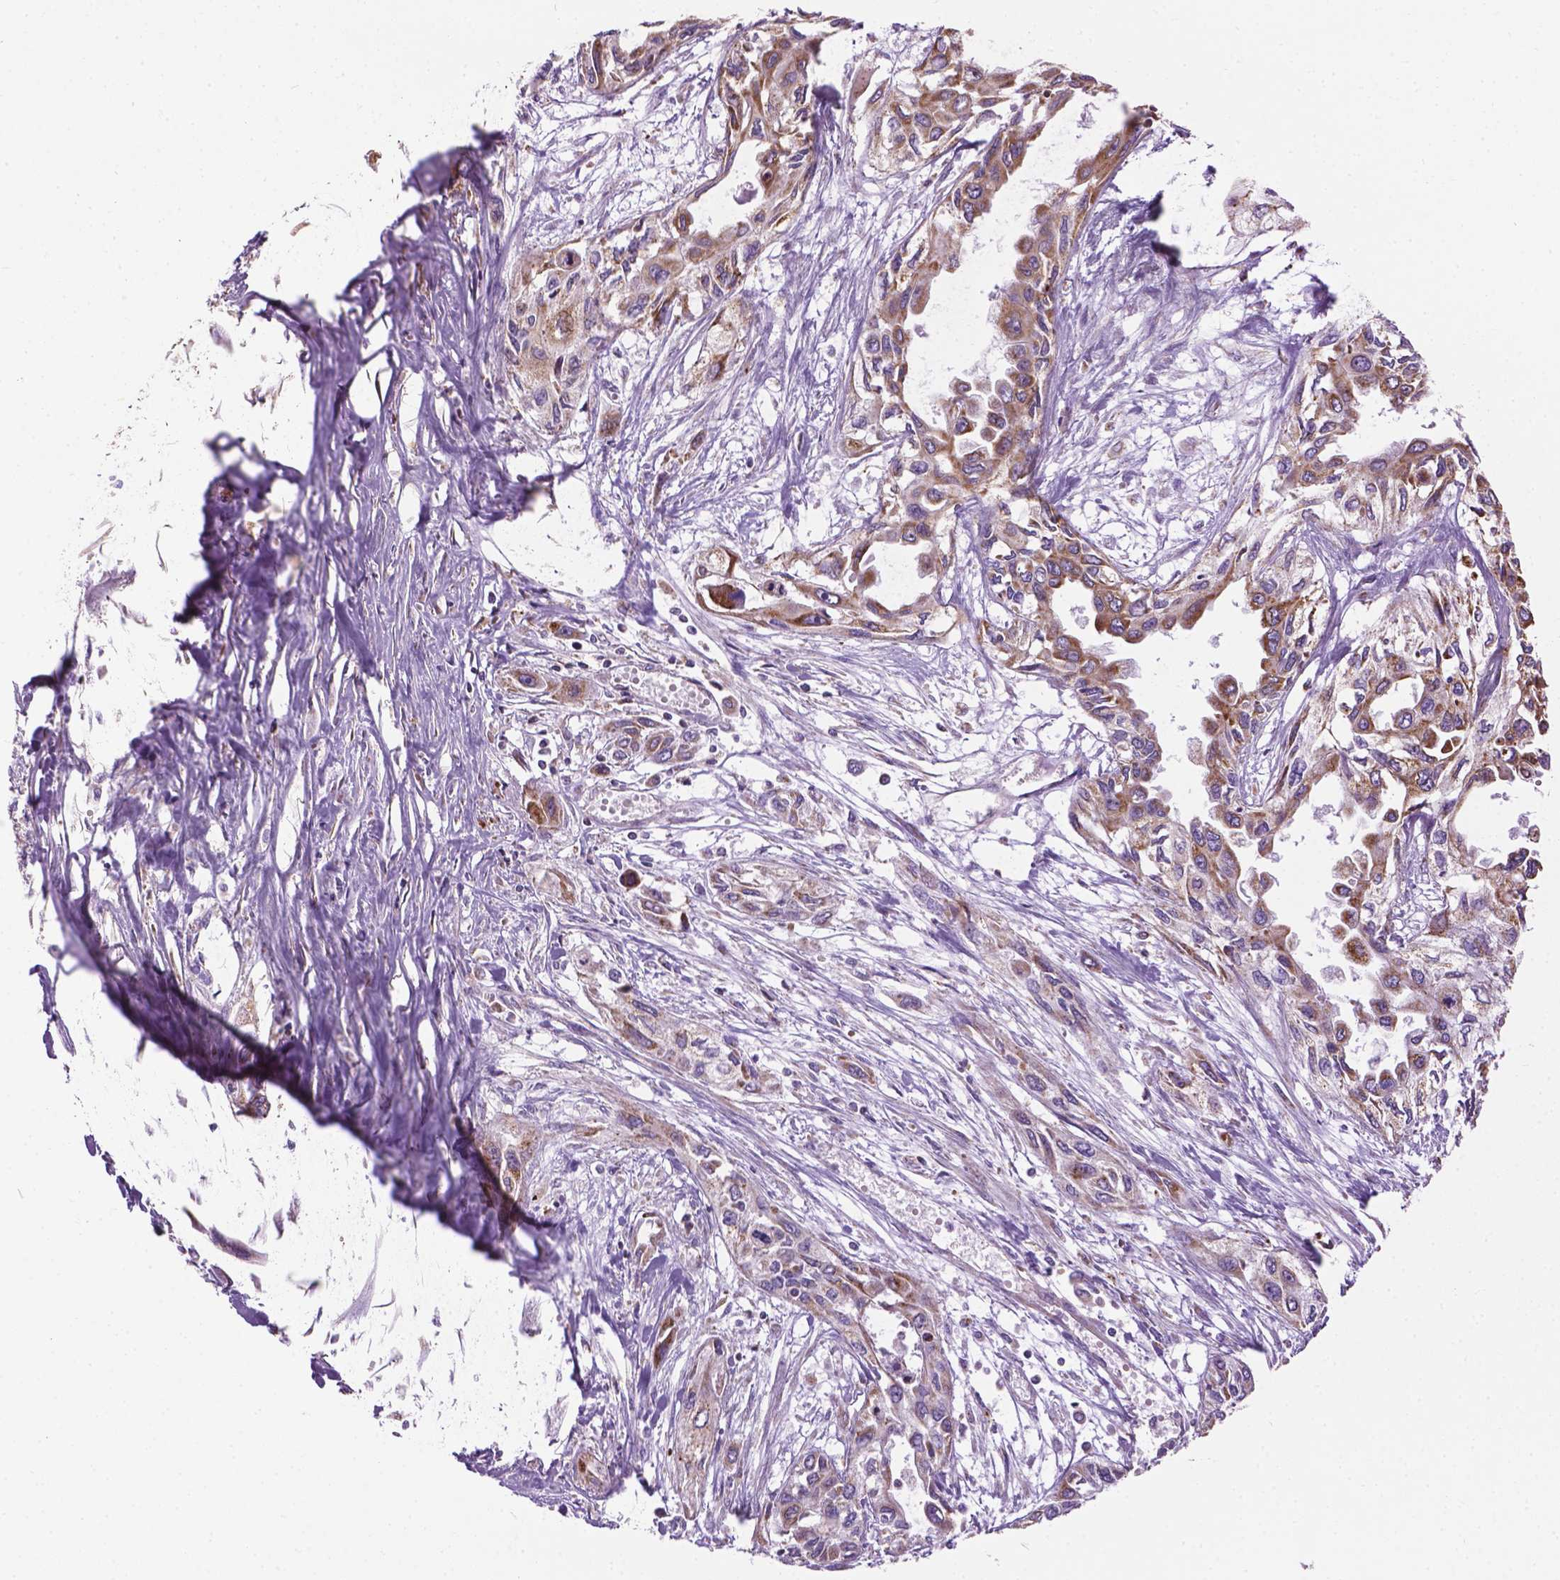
{"staining": {"intensity": "moderate", "quantity": ">75%", "location": "cytoplasmic/membranous"}, "tissue": "pancreatic cancer", "cell_type": "Tumor cells", "image_type": "cancer", "snomed": [{"axis": "morphology", "description": "Adenocarcinoma, NOS"}, {"axis": "topography", "description": "Pancreas"}], "caption": "IHC (DAB) staining of human pancreatic cancer (adenocarcinoma) reveals moderate cytoplasmic/membranous protein expression in approximately >75% of tumor cells. The protein of interest is shown in brown color, while the nuclei are stained blue.", "gene": "VDAC1", "patient": {"sex": "female", "age": 55}}